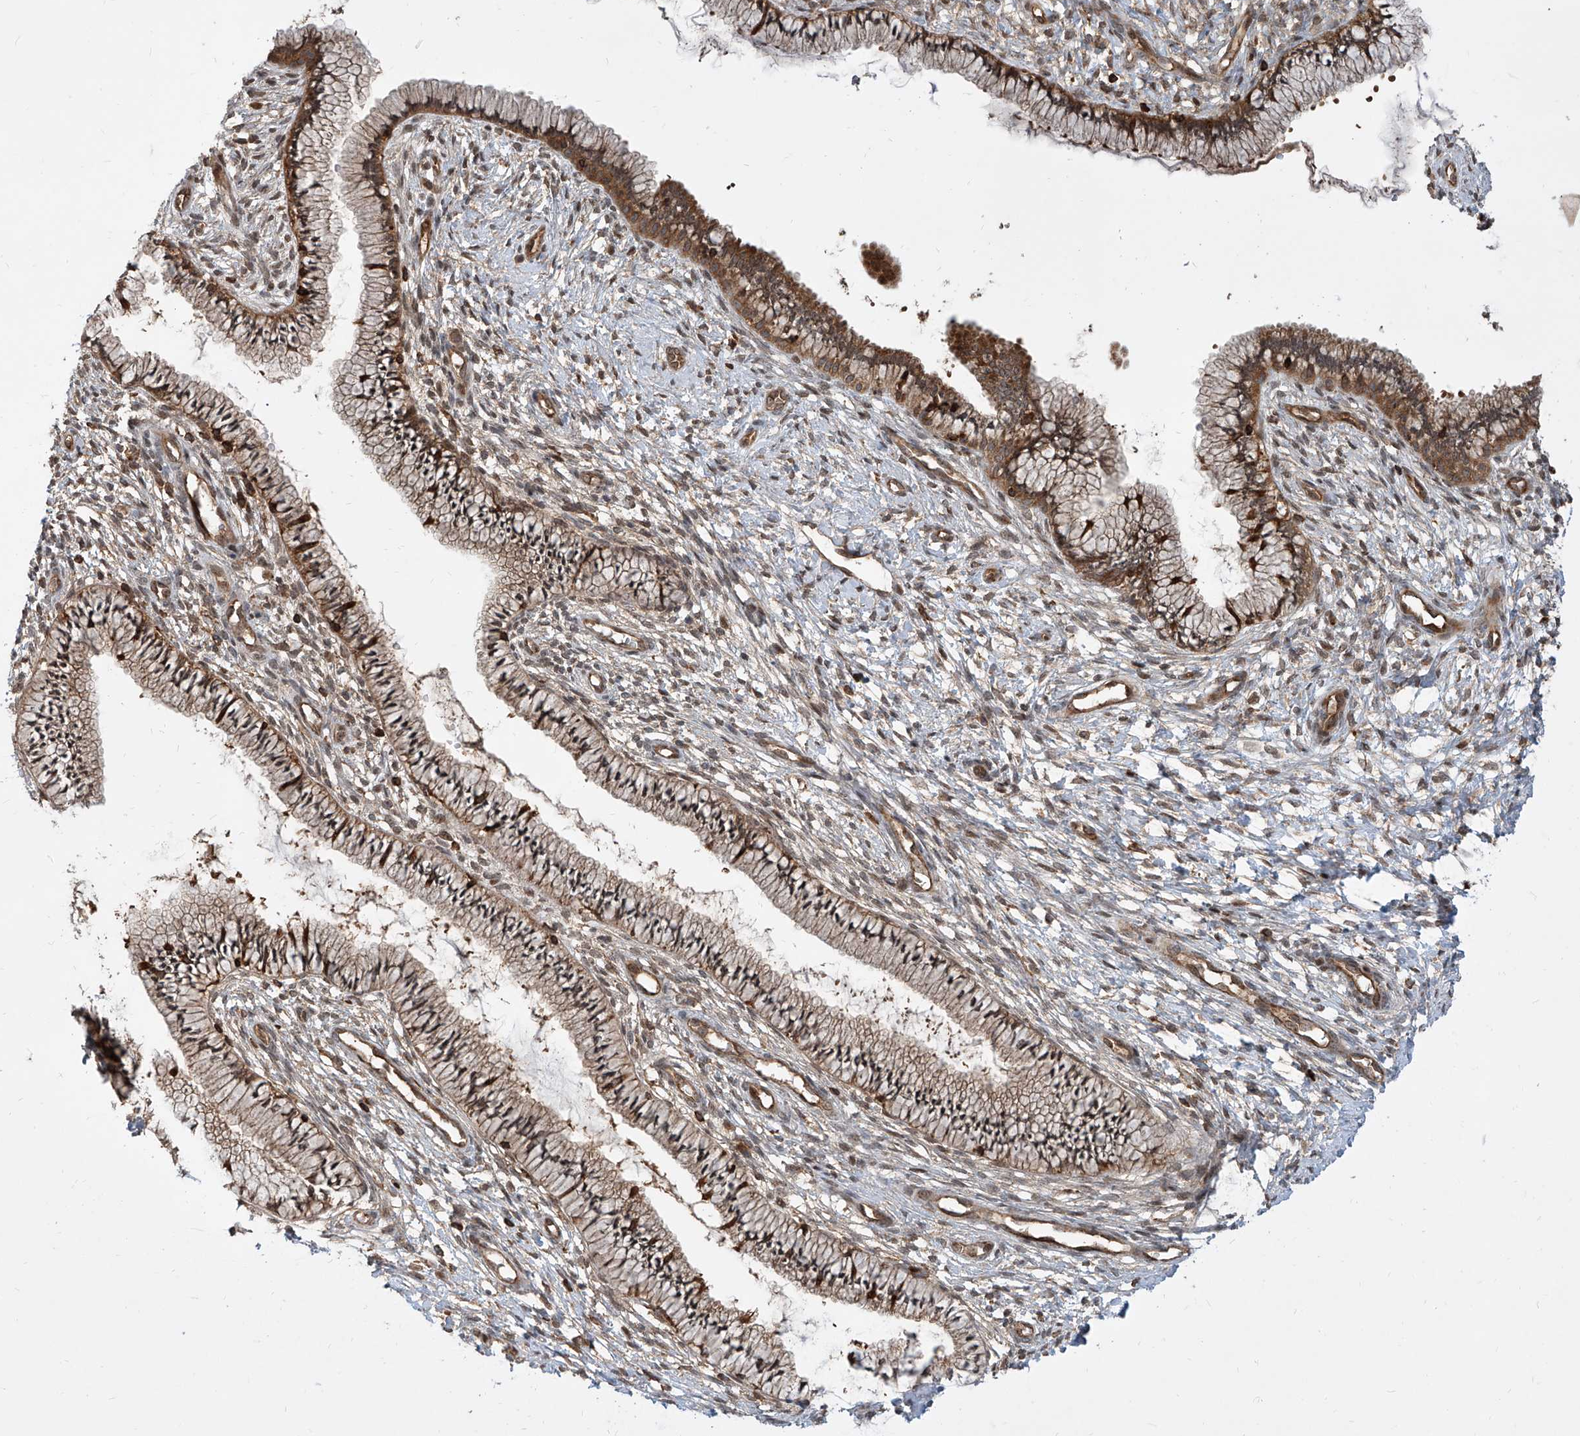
{"staining": {"intensity": "strong", "quantity": ">75%", "location": "cytoplasmic/membranous,nuclear"}, "tissue": "cervix", "cell_type": "Glandular cells", "image_type": "normal", "snomed": [{"axis": "morphology", "description": "Normal tissue, NOS"}, {"axis": "topography", "description": "Cervix"}], "caption": "Immunohistochemical staining of unremarkable cervix shows strong cytoplasmic/membranous,nuclear protein positivity in about >75% of glandular cells. Nuclei are stained in blue.", "gene": "MAGED2", "patient": {"sex": "female", "age": 36}}